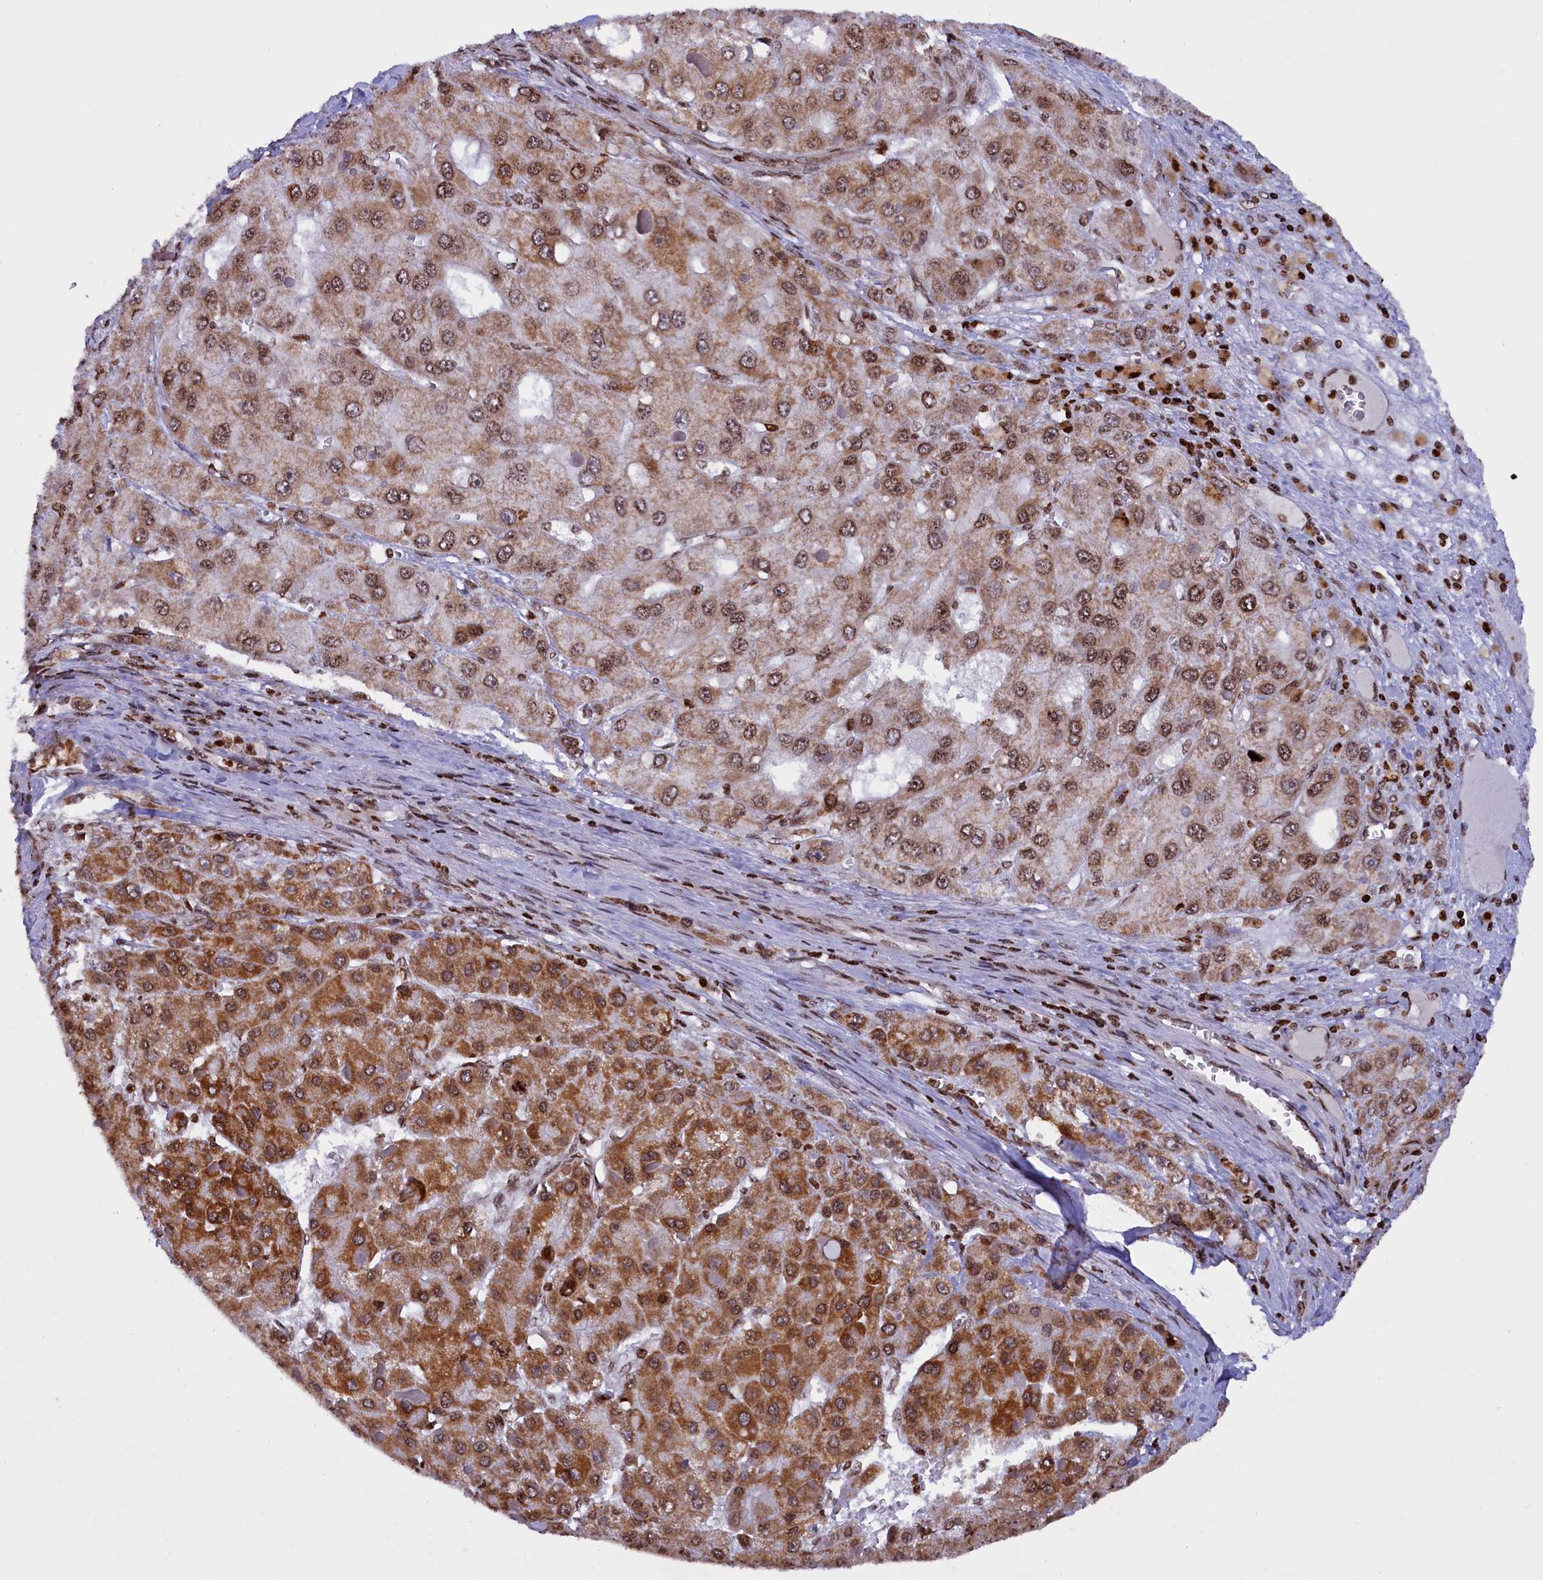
{"staining": {"intensity": "moderate", "quantity": ">75%", "location": "cytoplasmic/membranous,nuclear"}, "tissue": "liver cancer", "cell_type": "Tumor cells", "image_type": "cancer", "snomed": [{"axis": "morphology", "description": "Carcinoma, Hepatocellular, NOS"}, {"axis": "topography", "description": "Liver"}], "caption": "Liver hepatocellular carcinoma stained with a protein marker reveals moderate staining in tumor cells.", "gene": "TIMM29", "patient": {"sex": "female", "age": 73}}